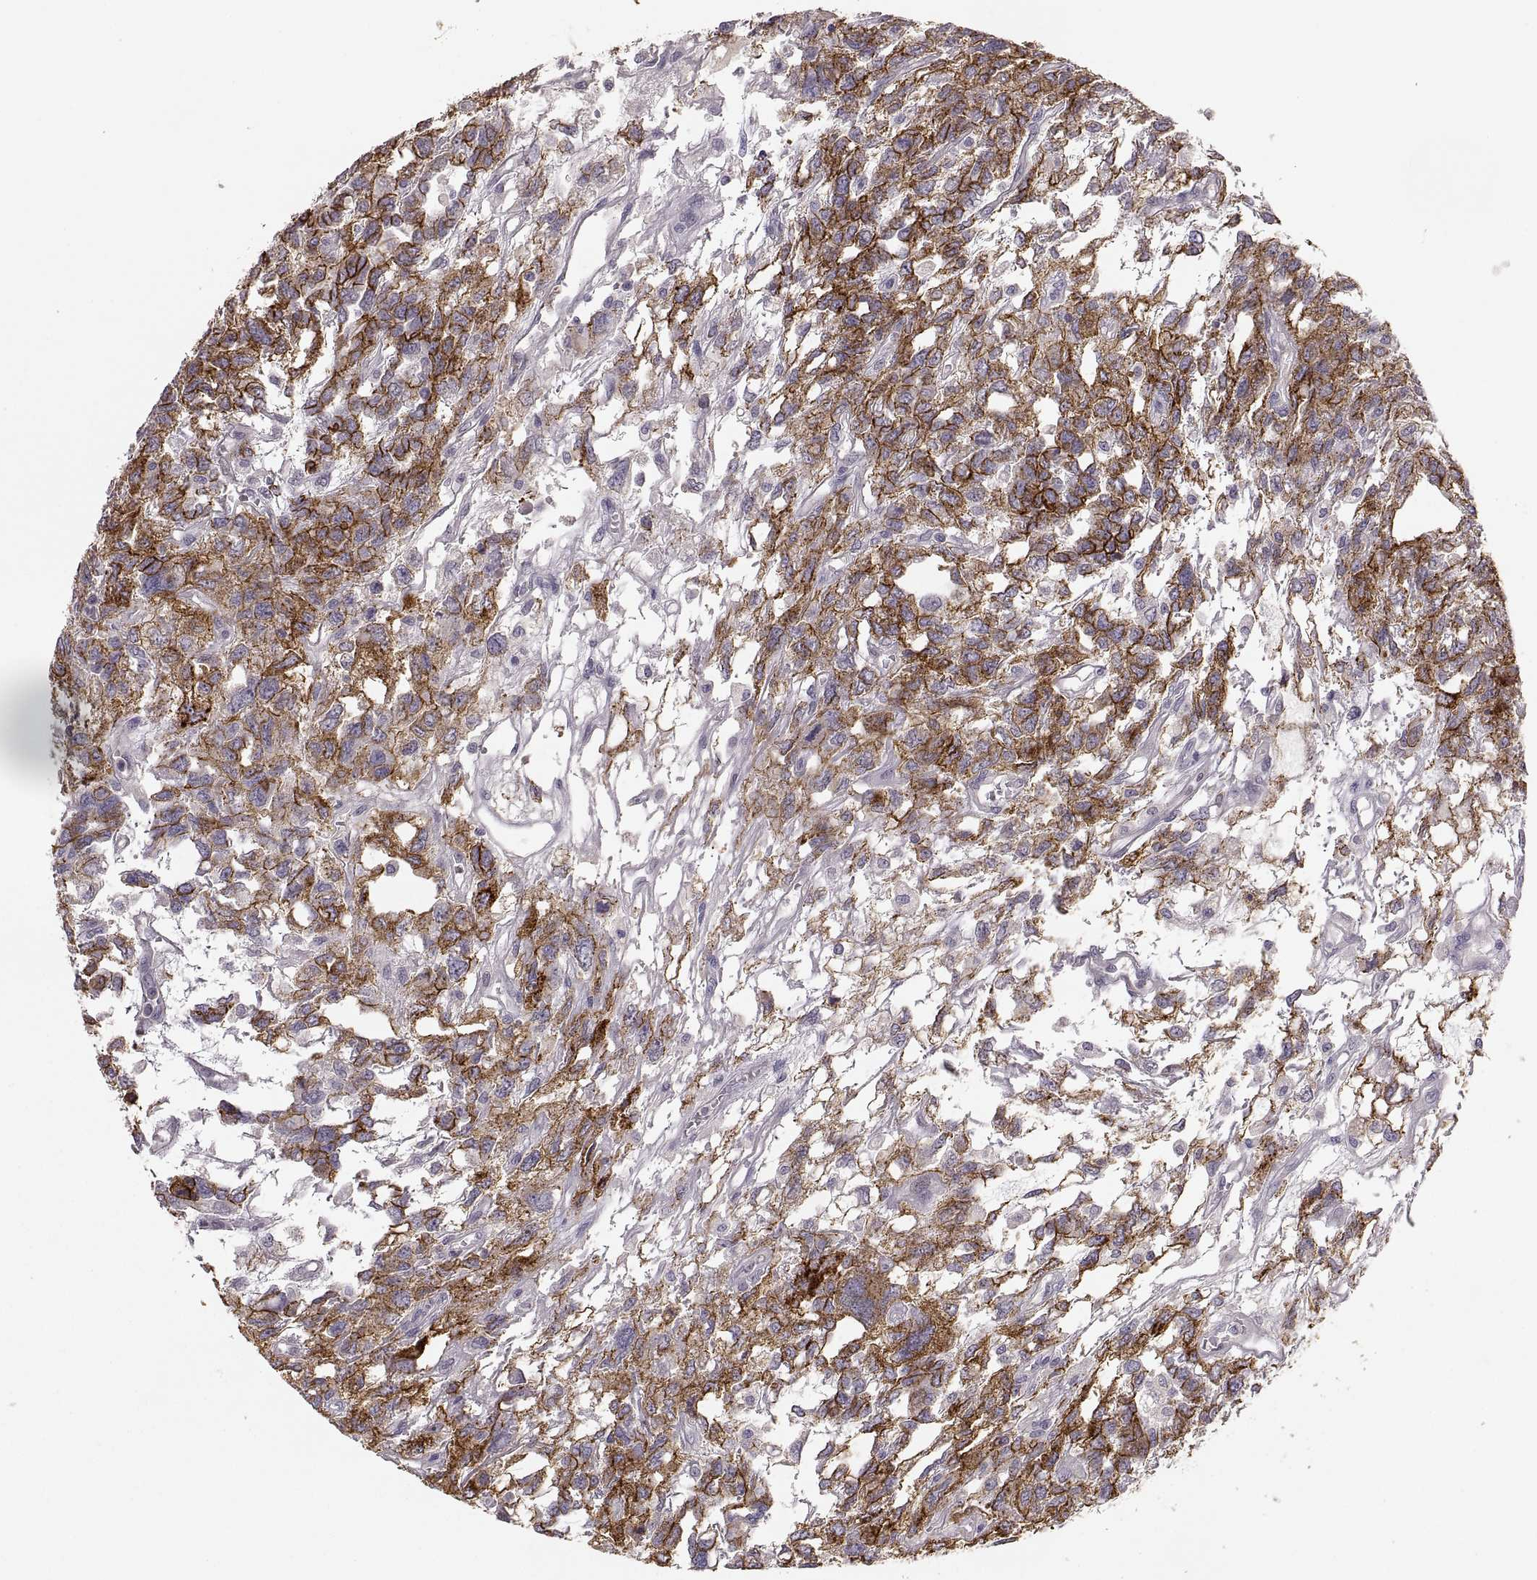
{"staining": {"intensity": "strong", "quantity": ">75%", "location": "cytoplasmic/membranous"}, "tissue": "testis cancer", "cell_type": "Tumor cells", "image_type": "cancer", "snomed": [{"axis": "morphology", "description": "Seminoma, NOS"}, {"axis": "topography", "description": "Testis"}], "caption": "A high-resolution histopathology image shows immunohistochemistry staining of testis cancer, which shows strong cytoplasmic/membranous positivity in approximately >75% of tumor cells.", "gene": "CDH2", "patient": {"sex": "male", "age": 52}}